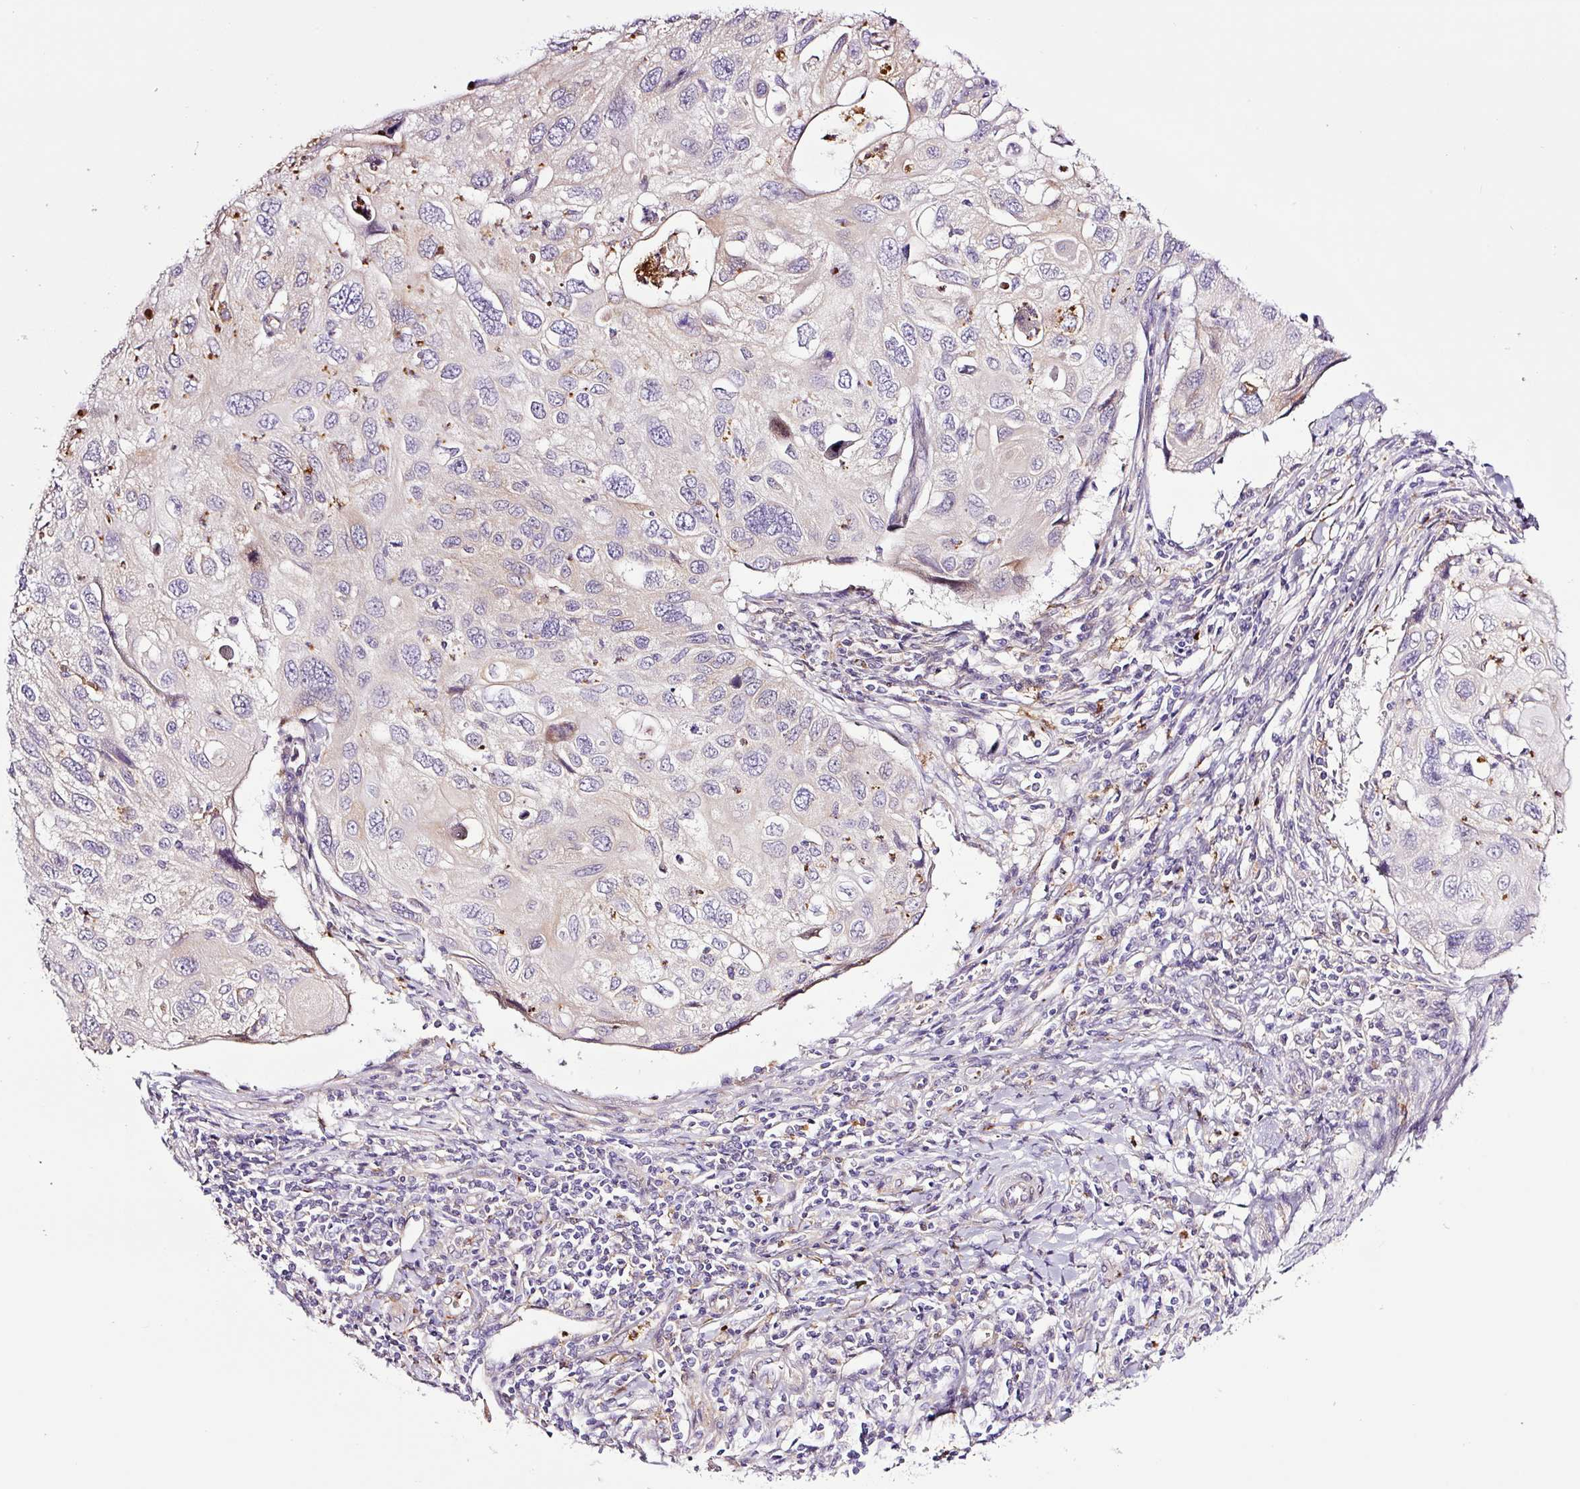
{"staining": {"intensity": "negative", "quantity": "none", "location": "none"}, "tissue": "cervical cancer", "cell_type": "Tumor cells", "image_type": "cancer", "snomed": [{"axis": "morphology", "description": "Squamous cell carcinoma, NOS"}, {"axis": "topography", "description": "Cervix"}], "caption": "Immunohistochemistry of human cervical cancer (squamous cell carcinoma) exhibits no expression in tumor cells. The staining was performed using DAB to visualize the protein expression in brown, while the nuclei were stained in blue with hematoxylin (Magnification: 20x).", "gene": "SH2D6", "patient": {"sex": "female", "age": 70}}